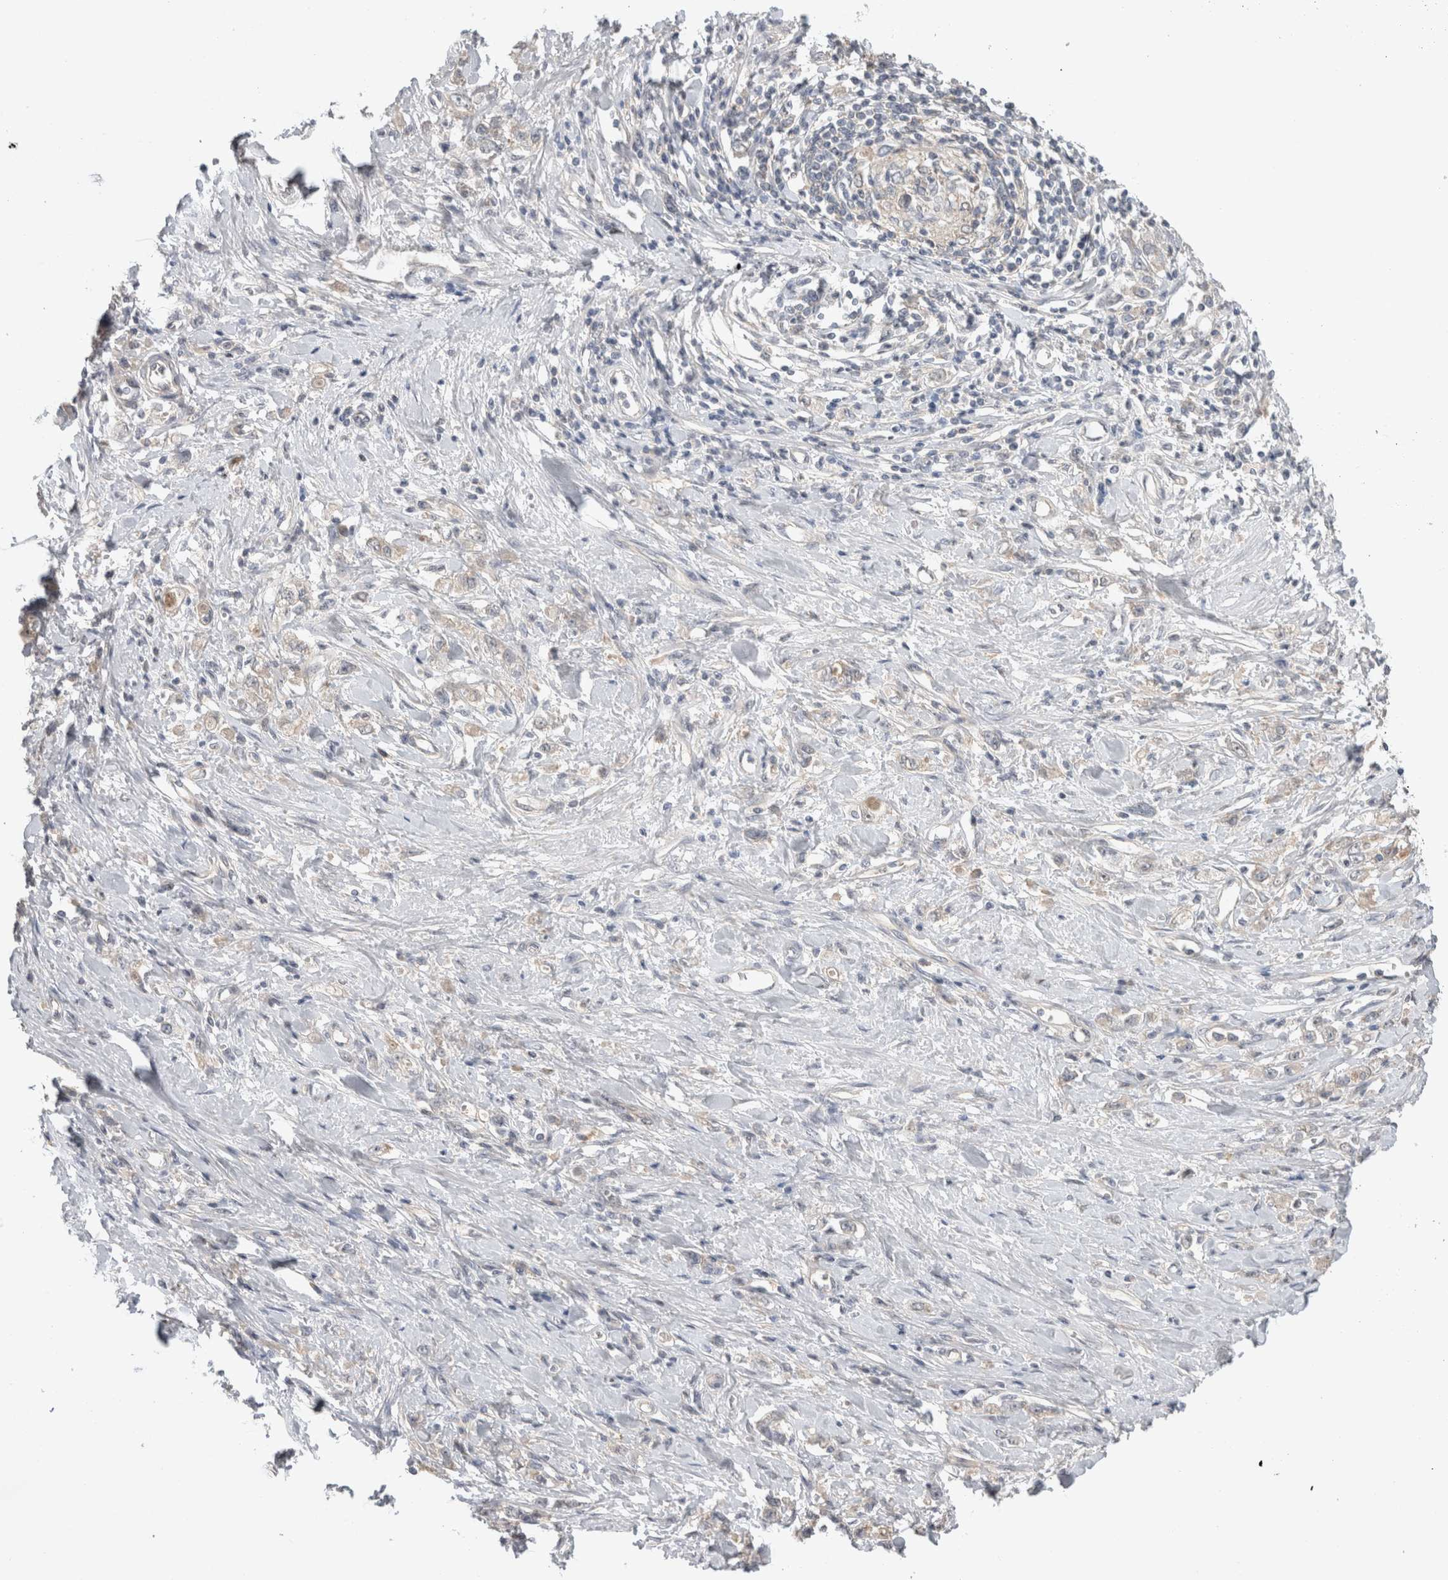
{"staining": {"intensity": "negative", "quantity": "none", "location": "none"}, "tissue": "stomach cancer", "cell_type": "Tumor cells", "image_type": "cancer", "snomed": [{"axis": "morphology", "description": "Adenocarcinoma, NOS"}, {"axis": "topography", "description": "Stomach"}], "caption": "Stomach adenocarcinoma was stained to show a protein in brown. There is no significant positivity in tumor cells.", "gene": "CERS3", "patient": {"sex": "female", "age": 76}}